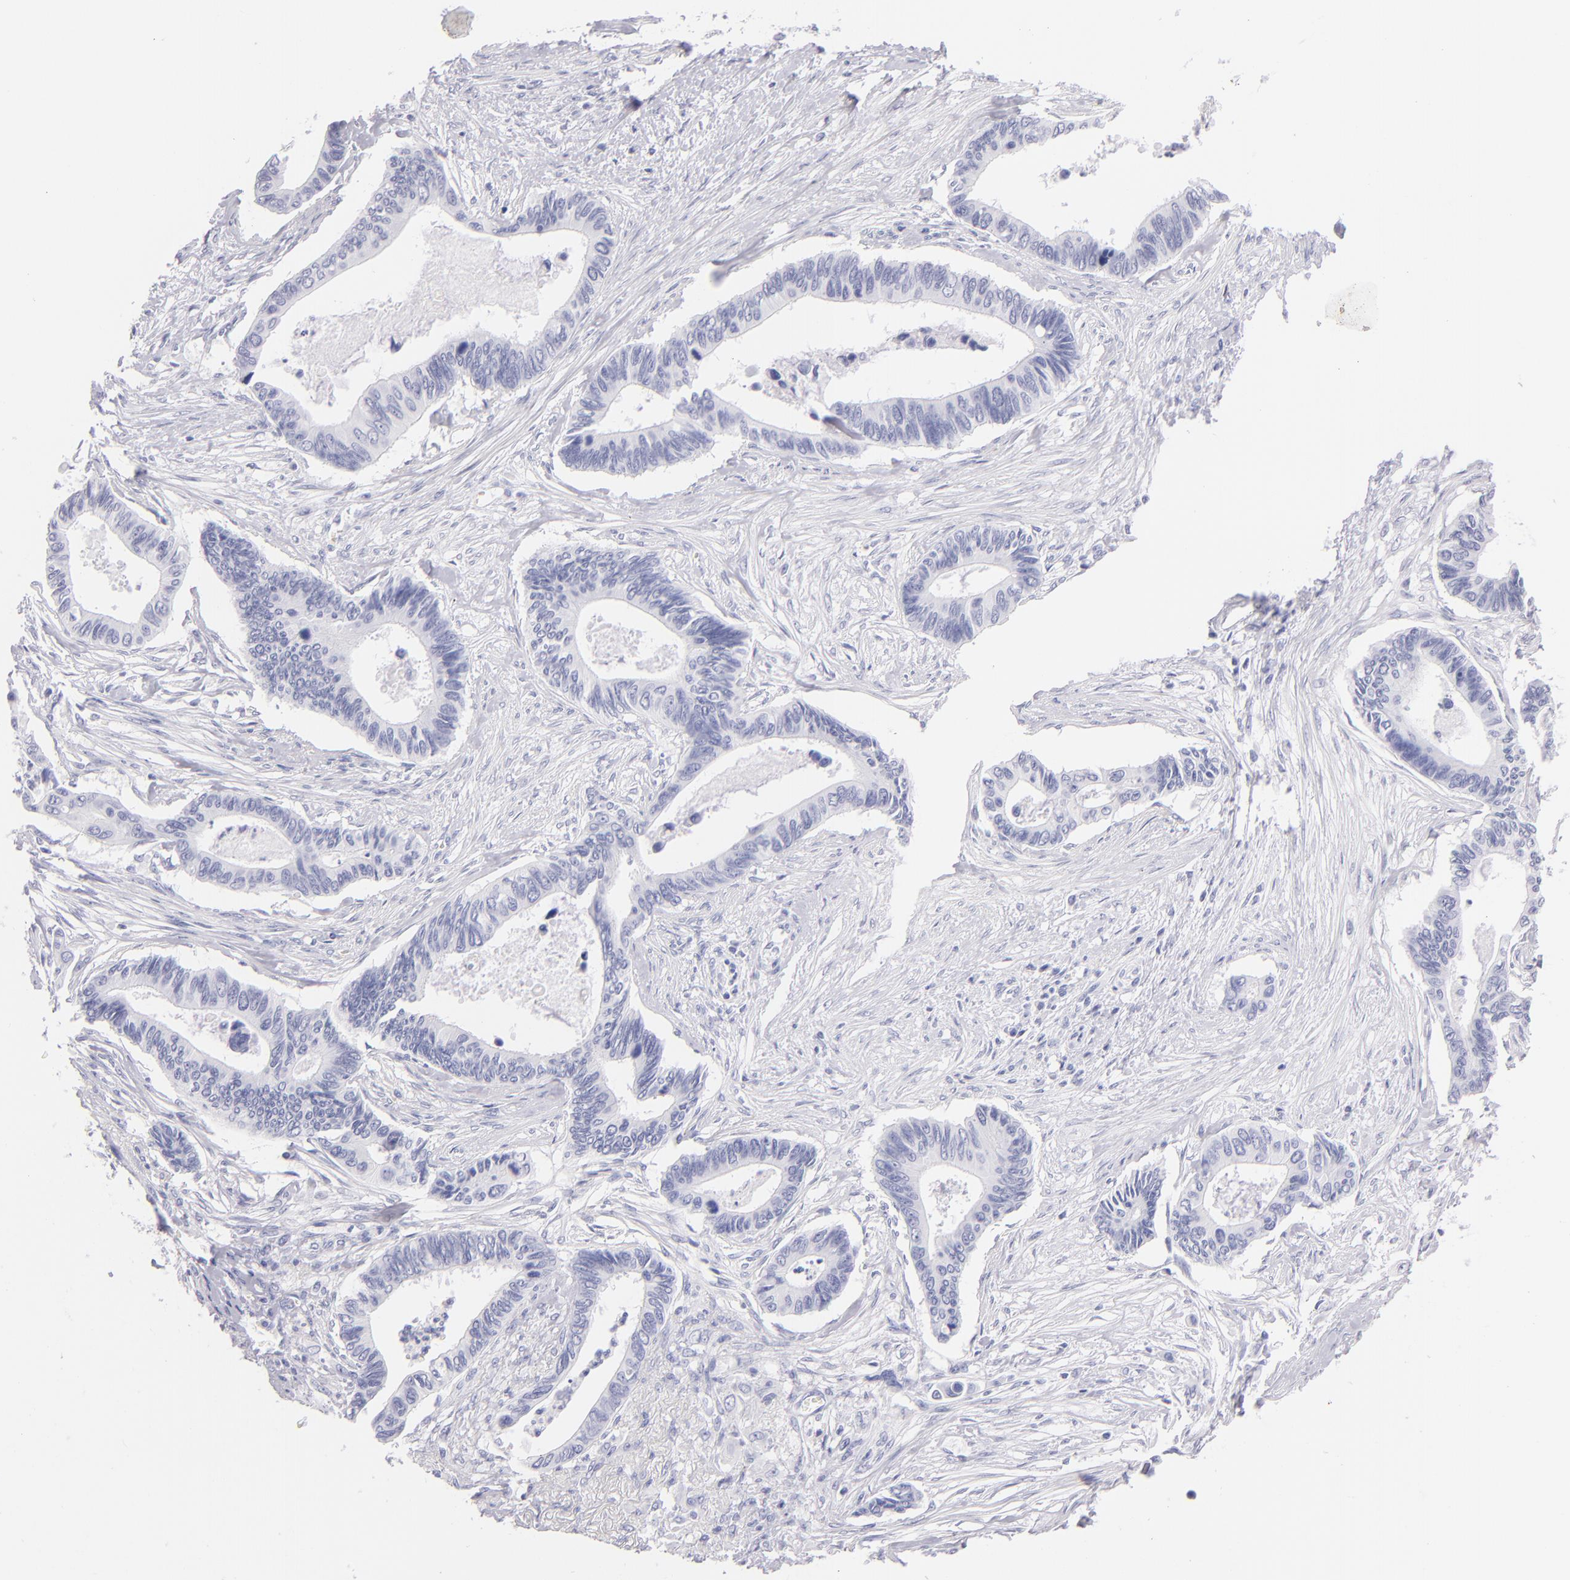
{"staining": {"intensity": "negative", "quantity": "none", "location": "none"}, "tissue": "pancreatic cancer", "cell_type": "Tumor cells", "image_type": "cancer", "snomed": [{"axis": "morphology", "description": "Adenocarcinoma, NOS"}, {"axis": "topography", "description": "Pancreas"}], "caption": "Immunohistochemical staining of human pancreatic cancer (adenocarcinoma) demonstrates no significant positivity in tumor cells.", "gene": "PRF1", "patient": {"sex": "female", "age": 70}}